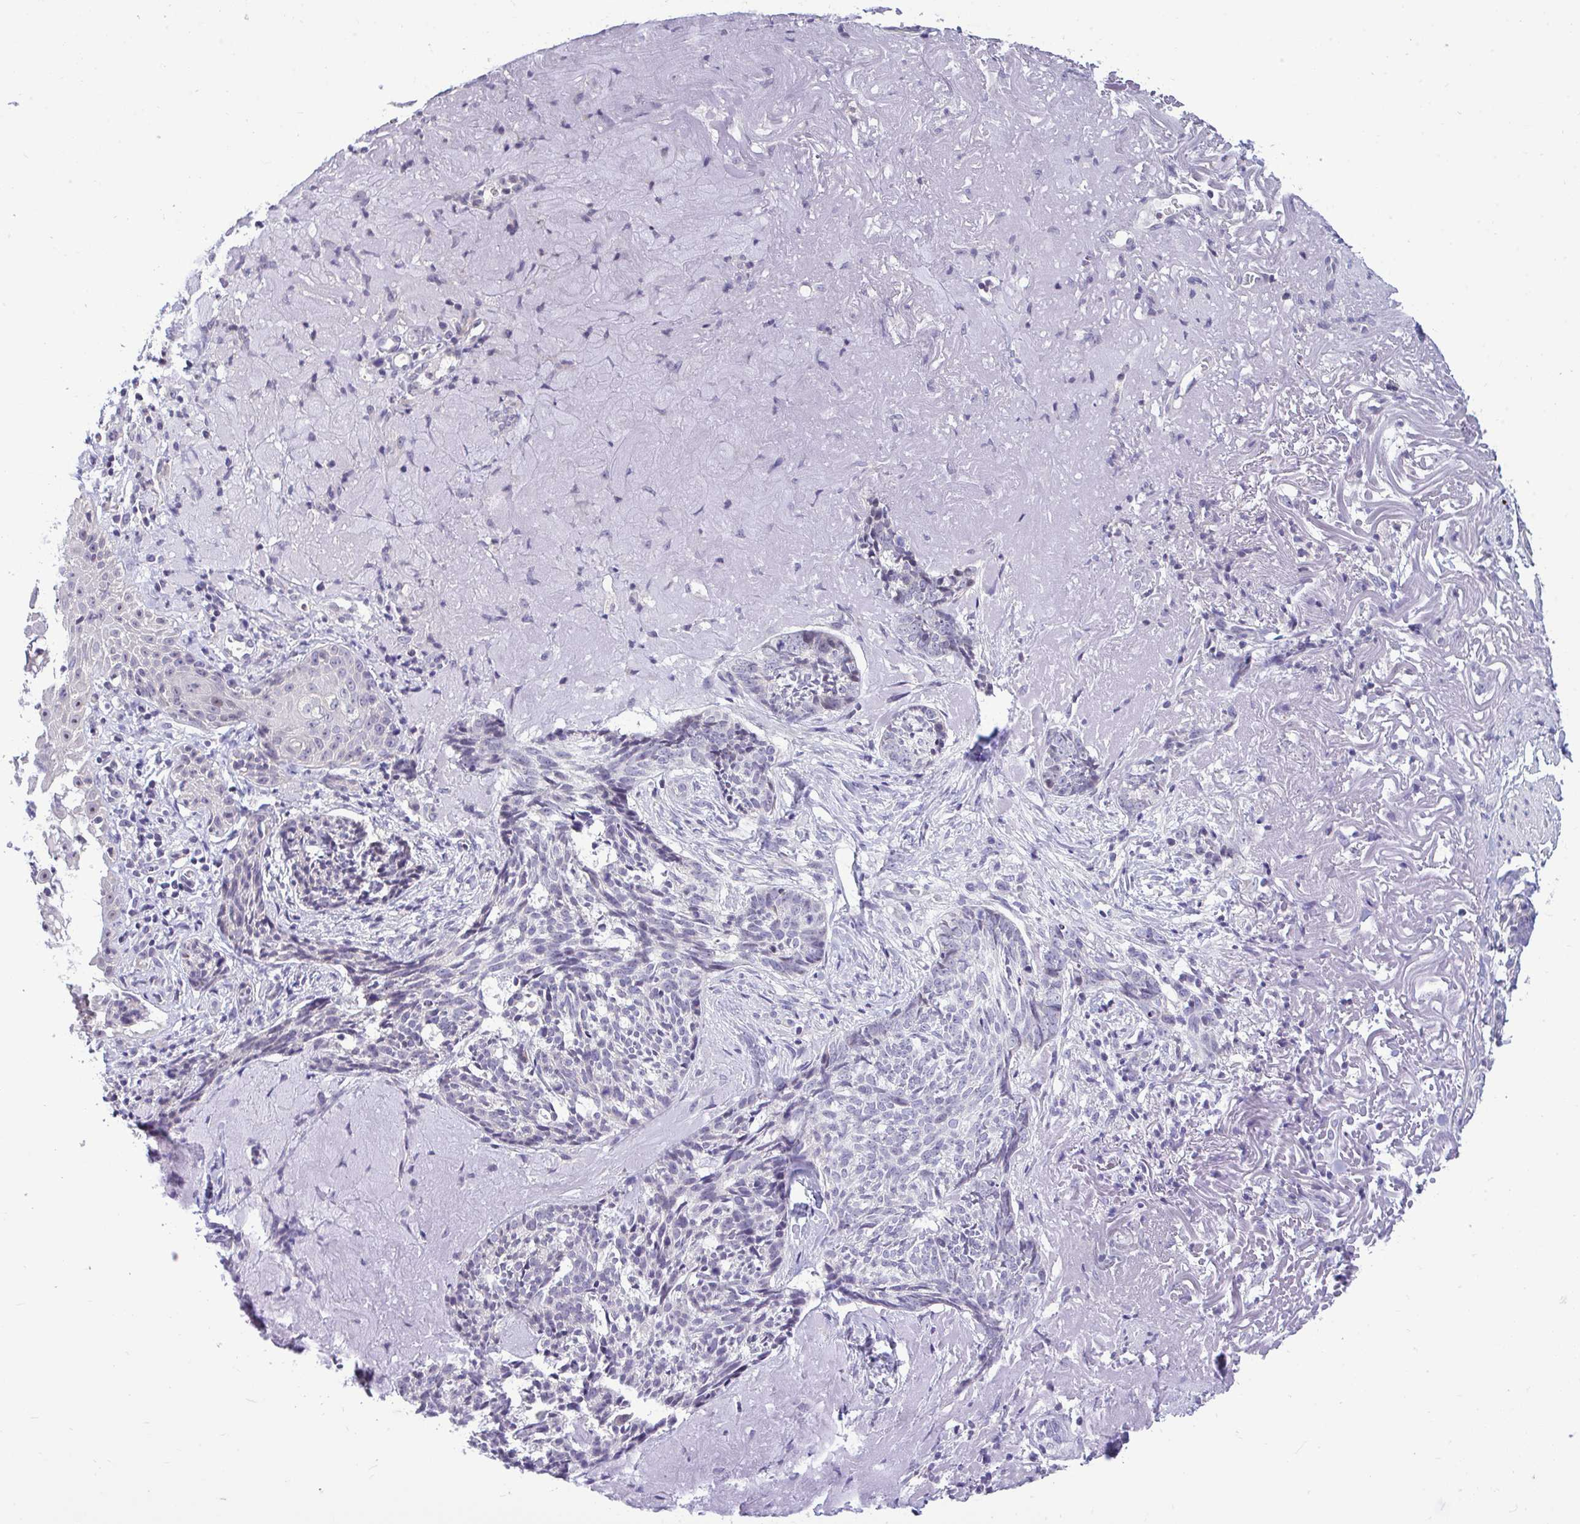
{"staining": {"intensity": "negative", "quantity": "none", "location": "none"}, "tissue": "skin cancer", "cell_type": "Tumor cells", "image_type": "cancer", "snomed": [{"axis": "morphology", "description": "Basal cell carcinoma"}, {"axis": "topography", "description": "Skin"}, {"axis": "topography", "description": "Skin of face"}], "caption": "Skin basal cell carcinoma was stained to show a protein in brown. There is no significant staining in tumor cells.", "gene": "PIGK", "patient": {"sex": "female", "age": 95}}